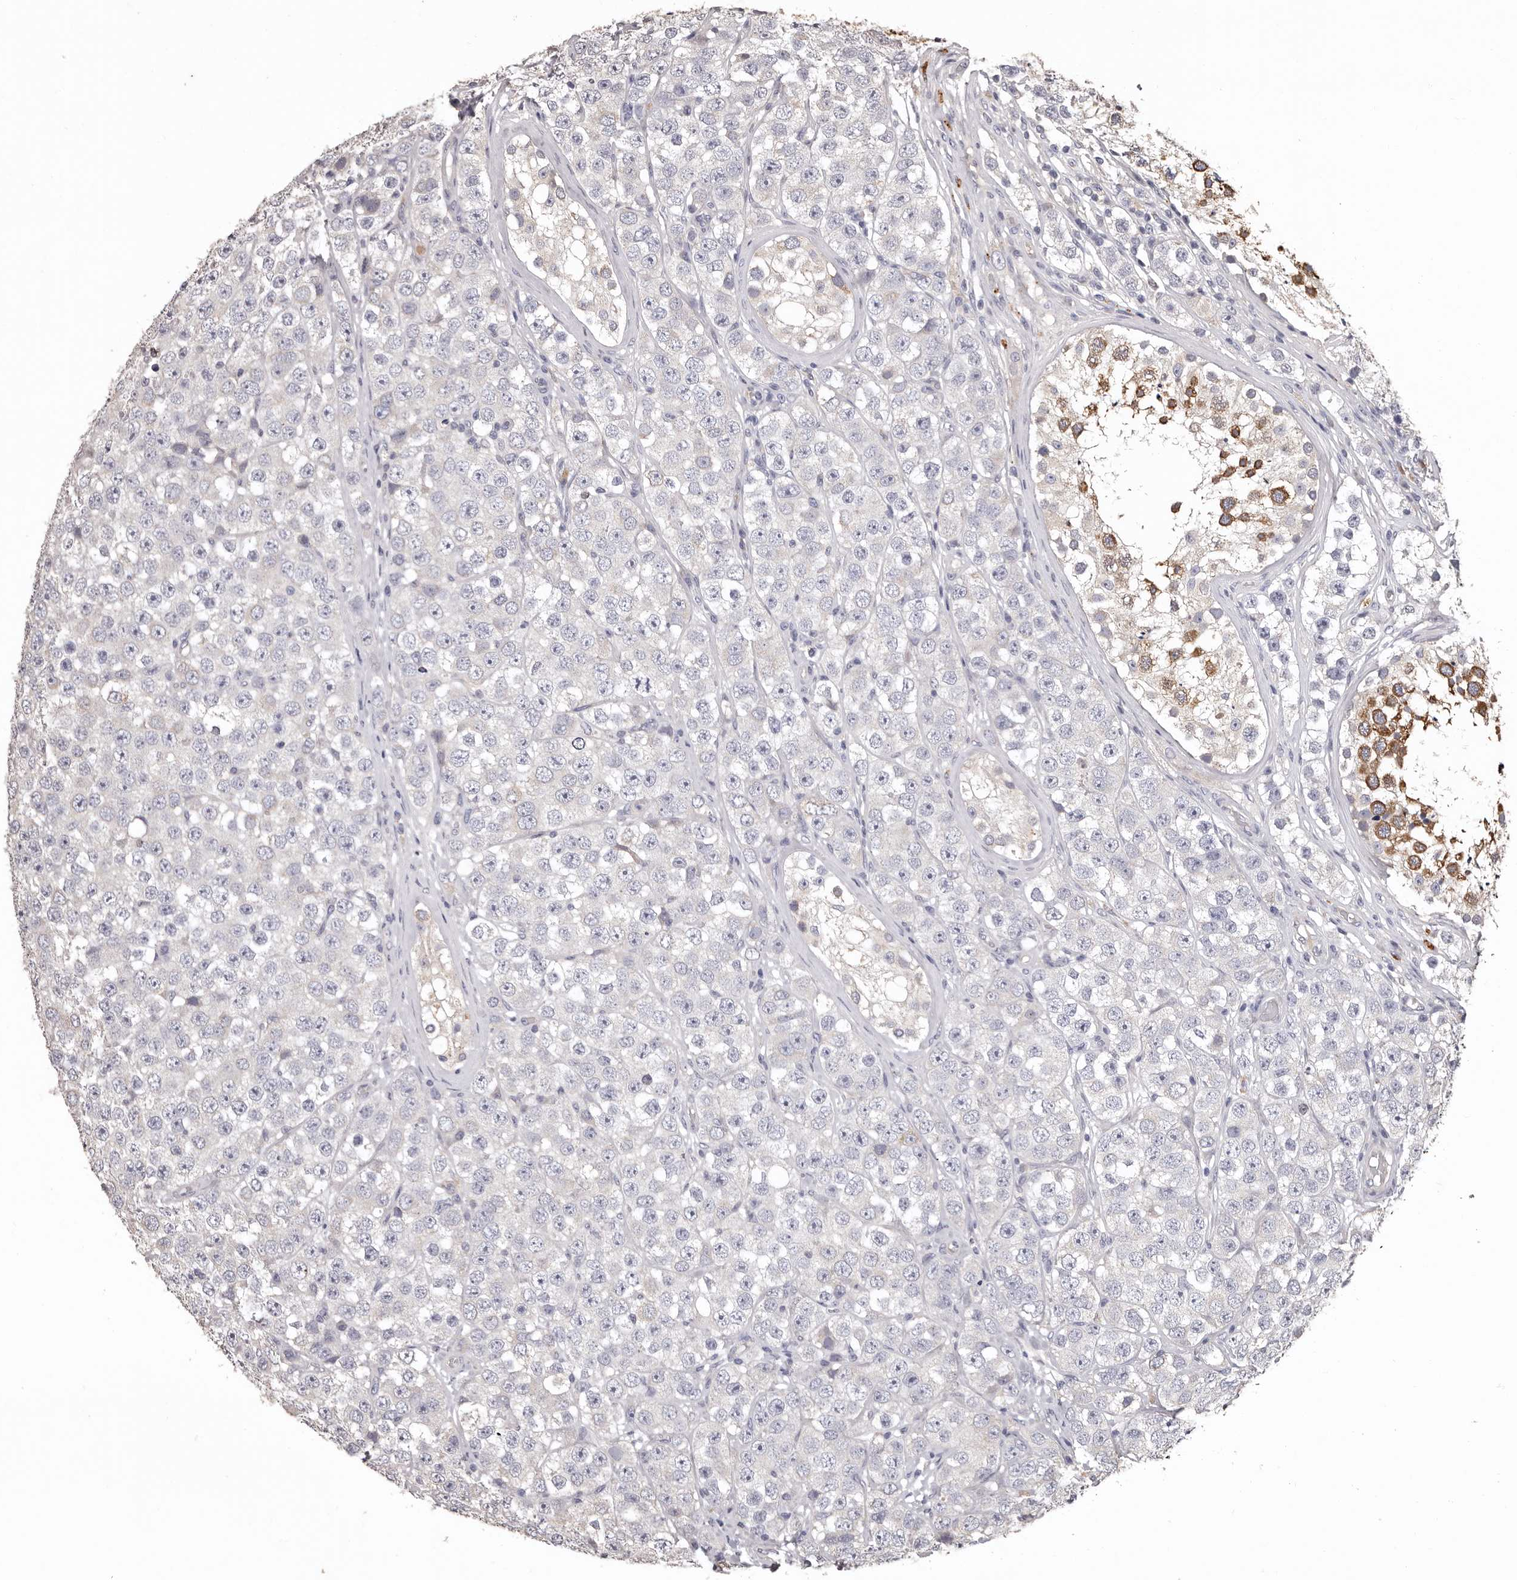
{"staining": {"intensity": "negative", "quantity": "none", "location": "none"}, "tissue": "testis cancer", "cell_type": "Tumor cells", "image_type": "cancer", "snomed": [{"axis": "morphology", "description": "Seminoma, NOS"}, {"axis": "topography", "description": "Testis"}], "caption": "A micrograph of human seminoma (testis) is negative for staining in tumor cells.", "gene": "ETNK1", "patient": {"sex": "male", "age": 28}}